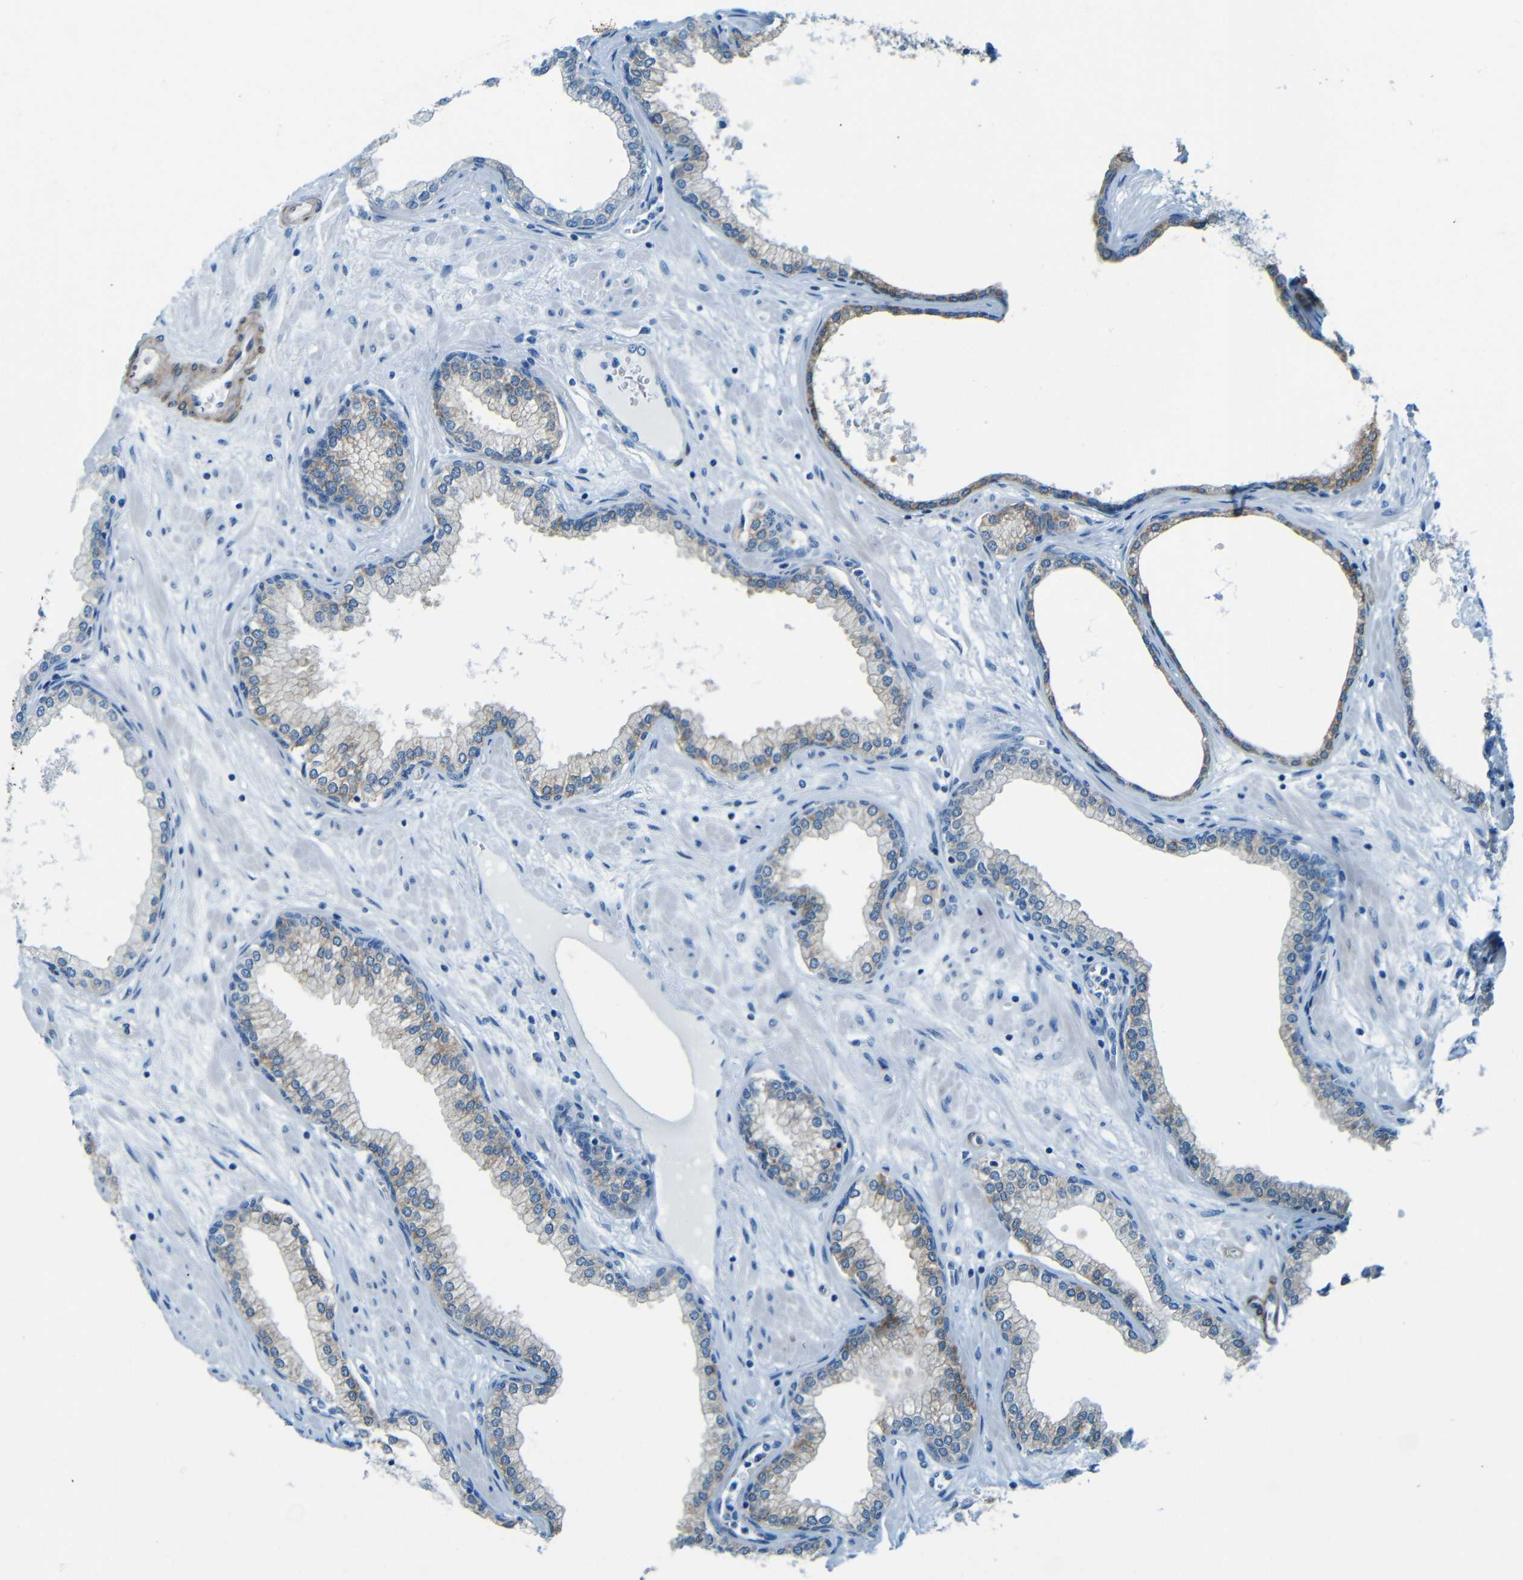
{"staining": {"intensity": "weak", "quantity": "<25%", "location": "cytoplasmic/membranous"}, "tissue": "prostate", "cell_type": "Glandular cells", "image_type": "normal", "snomed": [{"axis": "morphology", "description": "Normal tissue, NOS"}, {"axis": "morphology", "description": "Urothelial carcinoma, Low grade"}, {"axis": "topography", "description": "Urinary bladder"}, {"axis": "topography", "description": "Prostate"}], "caption": "Immunohistochemical staining of normal prostate exhibits no significant expression in glandular cells. The staining was performed using DAB to visualize the protein expression in brown, while the nuclei were stained in blue with hematoxylin (Magnification: 20x).", "gene": "MAP2", "patient": {"sex": "male", "age": 60}}